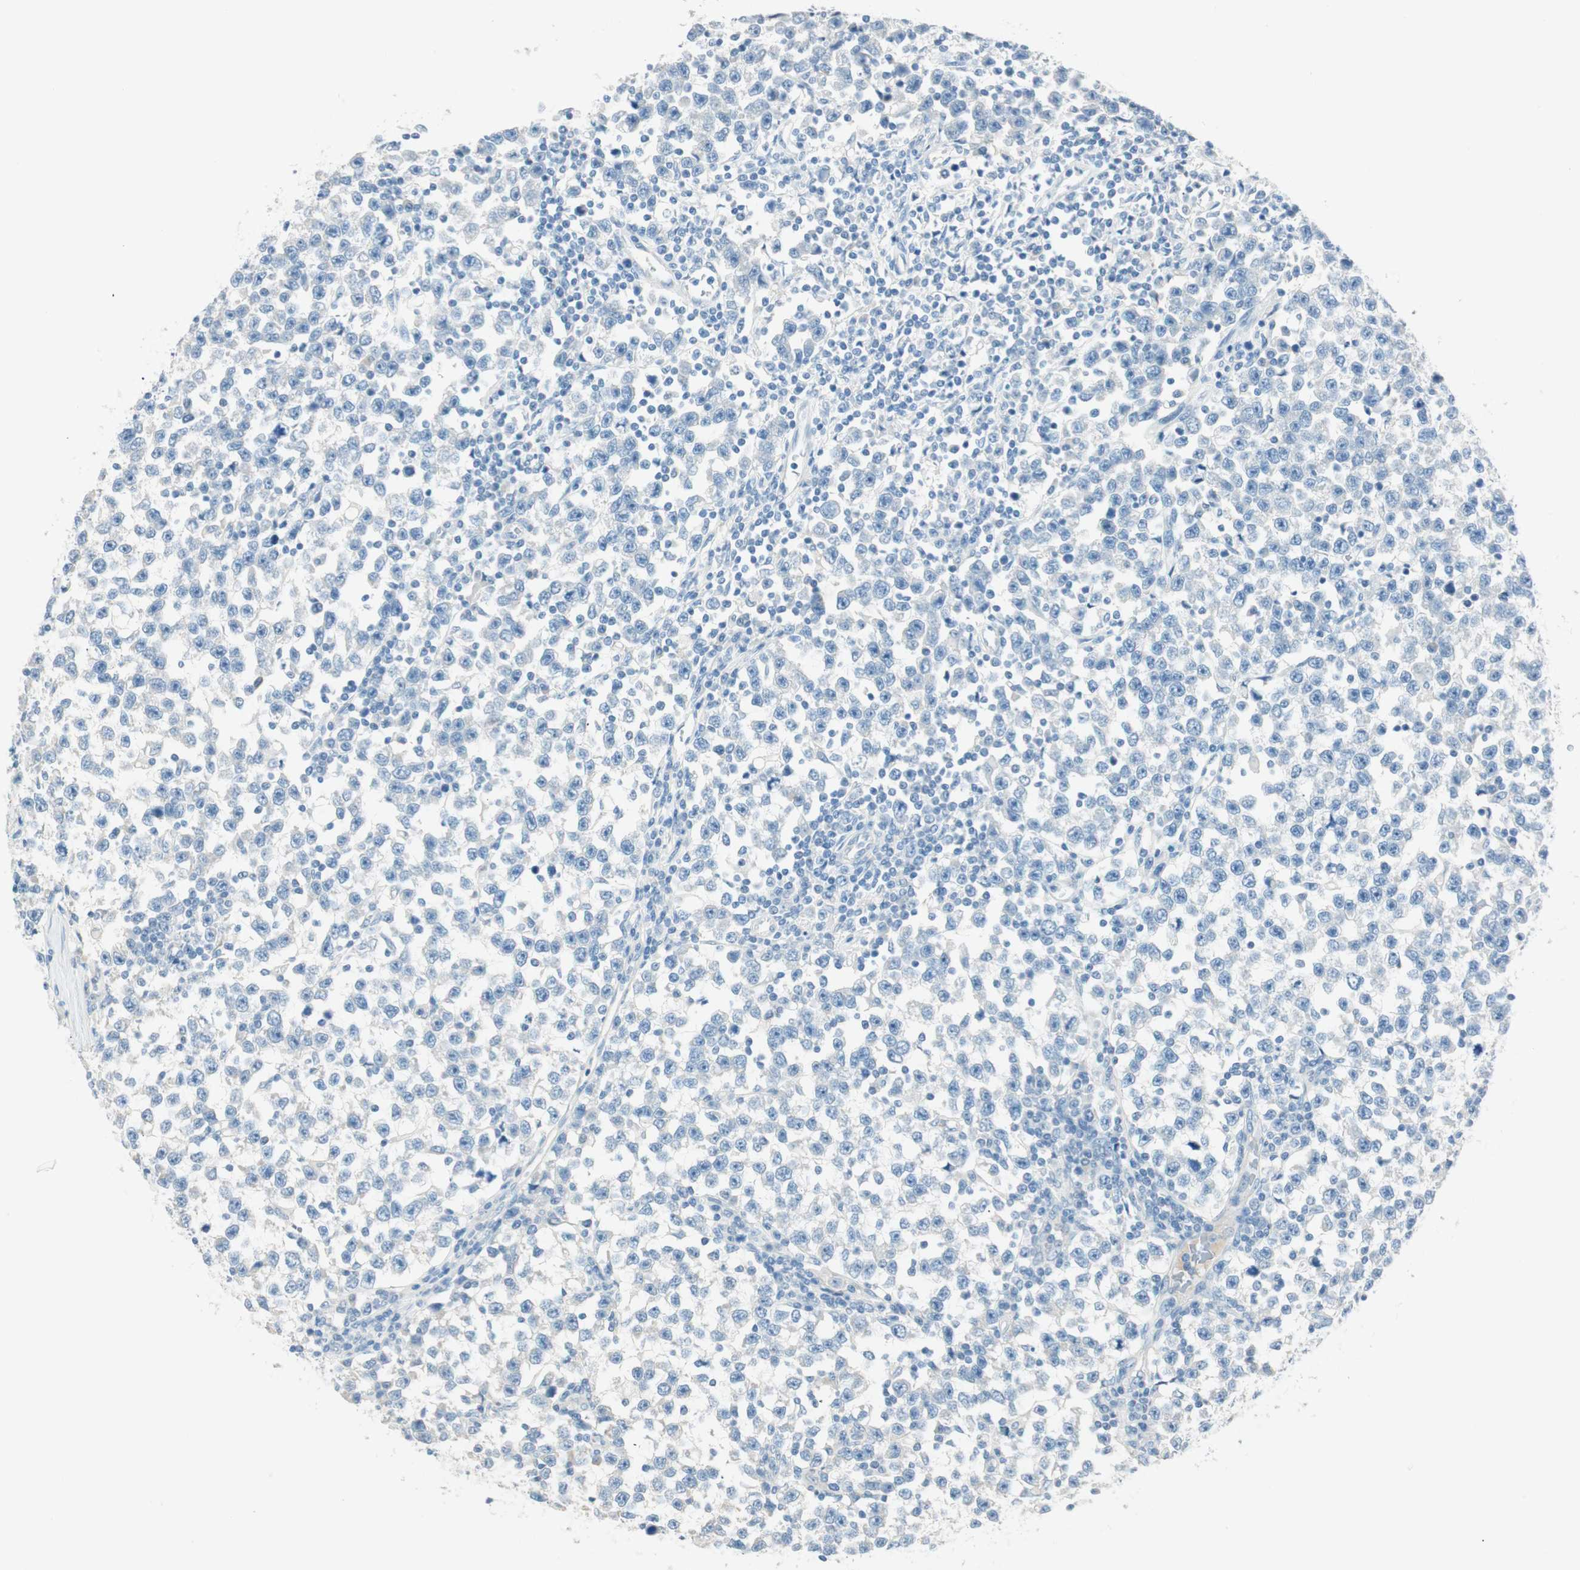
{"staining": {"intensity": "negative", "quantity": "none", "location": "none"}, "tissue": "testis cancer", "cell_type": "Tumor cells", "image_type": "cancer", "snomed": [{"axis": "morphology", "description": "Seminoma, NOS"}, {"axis": "topography", "description": "Testis"}], "caption": "DAB (3,3'-diaminobenzidine) immunohistochemical staining of seminoma (testis) demonstrates no significant positivity in tumor cells.", "gene": "HPGD", "patient": {"sex": "male", "age": 43}}